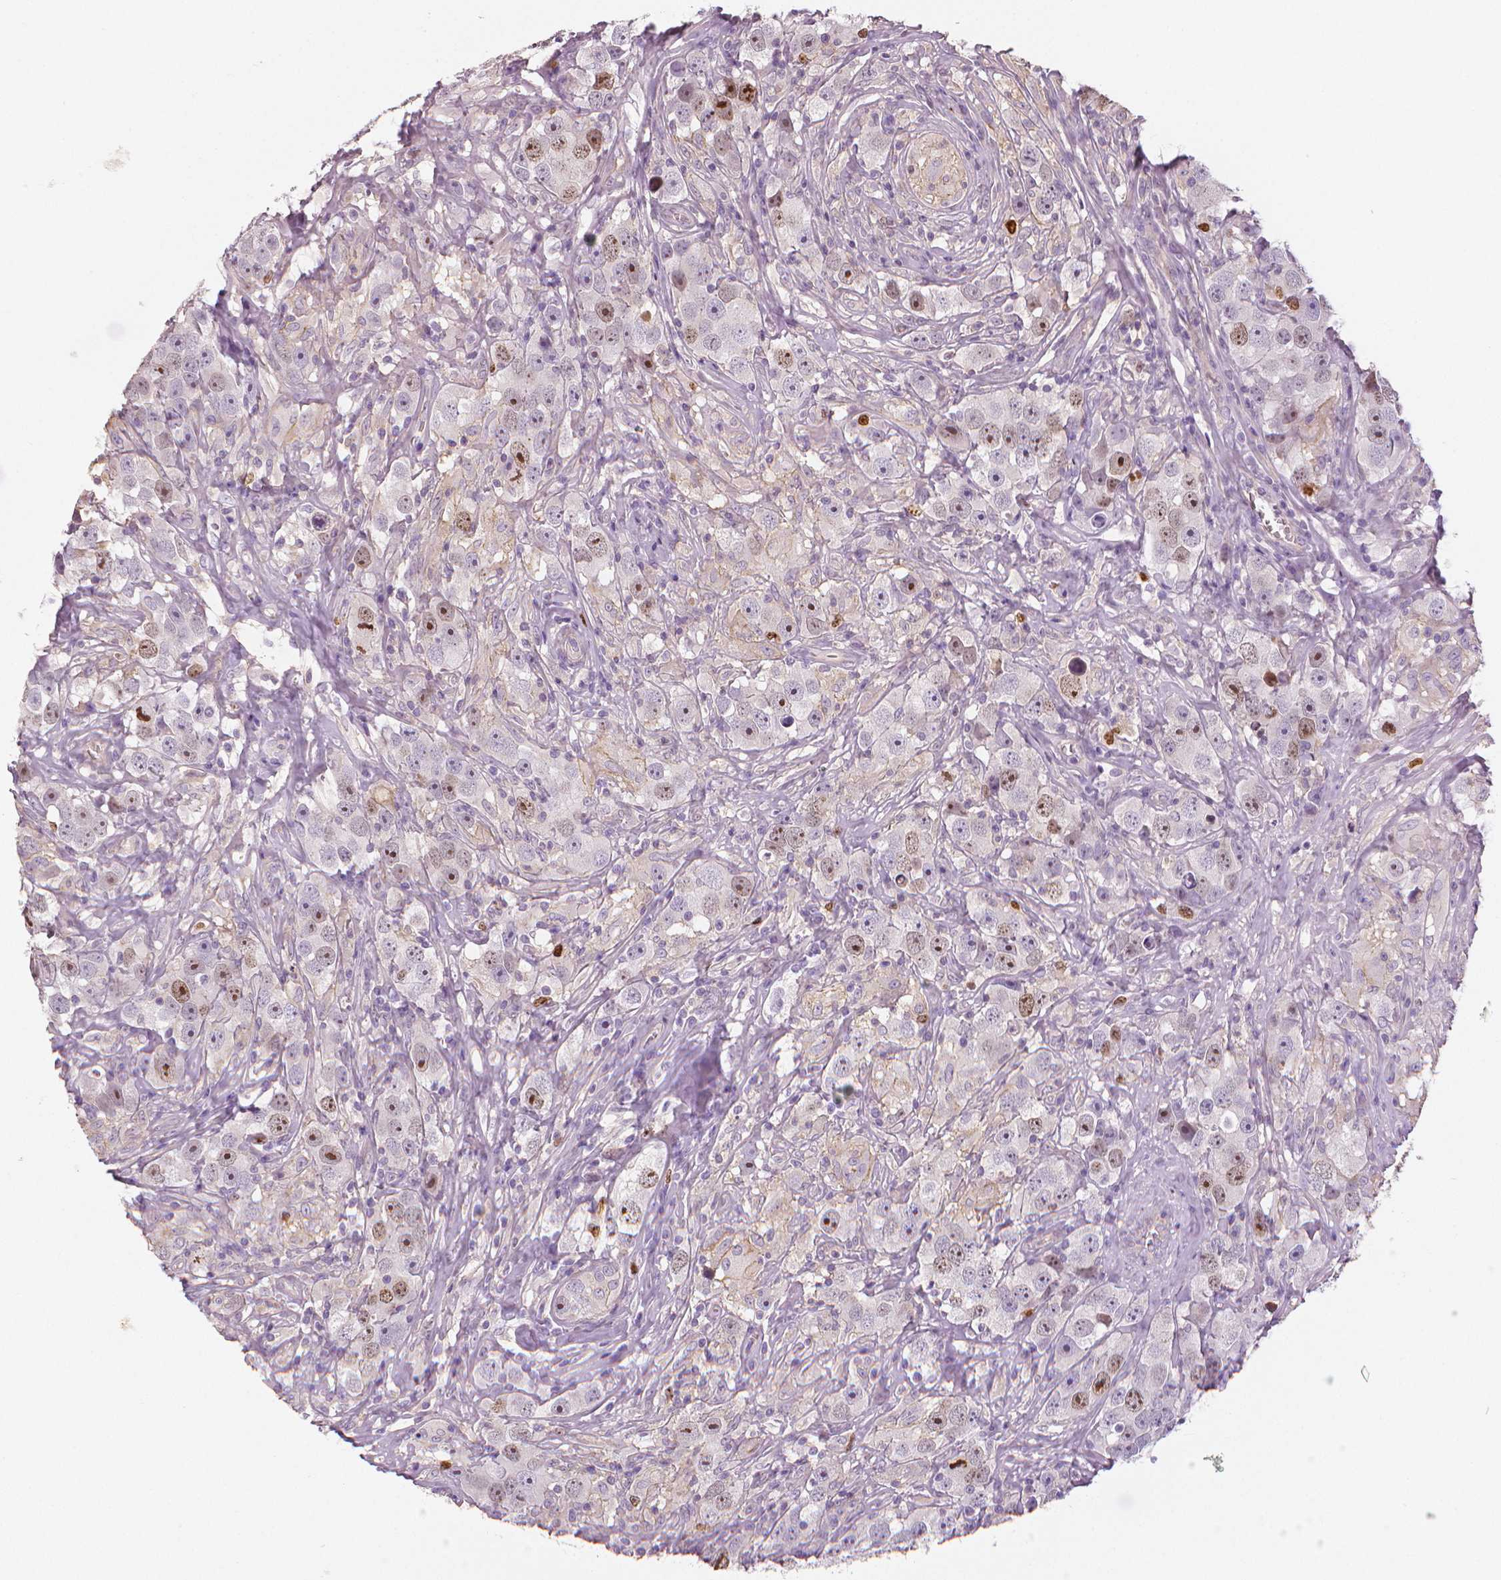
{"staining": {"intensity": "strong", "quantity": "<25%", "location": "nuclear"}, "tissue": "testis cancer", "cell_type": "Tumor cells", "image_type": "cancer", "snomed": [{"axis": "morphology", "description": "Seminoma, NOS"}, {"axis": "topography", "description": "Testis"}], "caption": "IHC (DAB) staining of testis cancer demonstrates strong nuclear protein expression in about <25% of tumor cells.", "gene": "MKI67", "patient": {"sex": "male", "age": 49}}